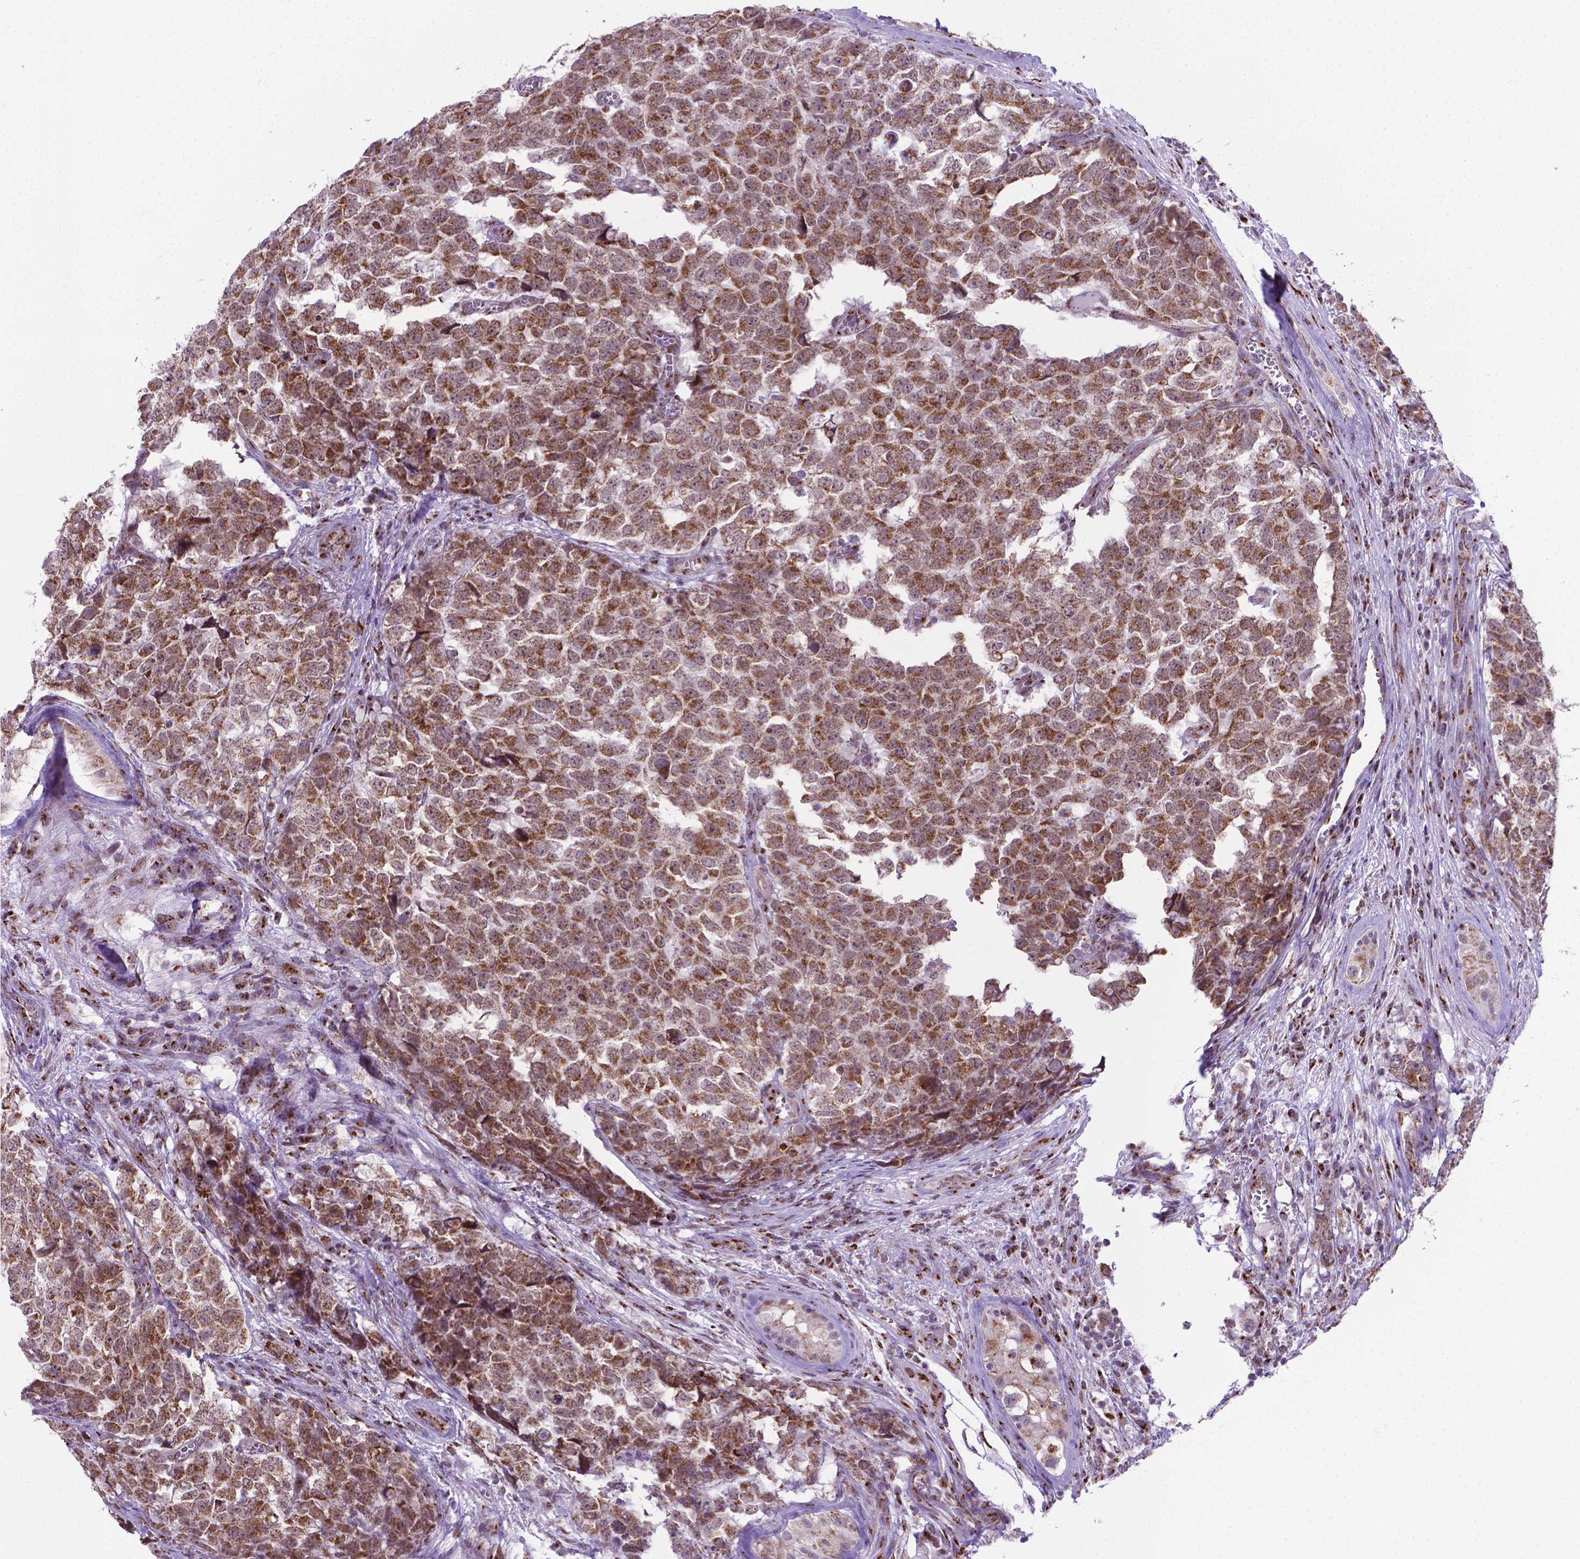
{"staining": {"intensity": "moderate", "quantity": ">75%", "location": "cytoplasmic/membranous"}, "tissue": "testis cancer", "cell_type": "Tumor cells", "image_type": "cancer", "snomed": [{"axis": "morphology", "description": "Carcinoma, Embryonal, NOS"}, {"axis": "topography", "description": "Testis"}], "caption": "Testis cancer stained with immunohistochemistry (IHC) exhibits moderate cytoplasmic/membranous expression in approximately >75% of tumor cells.", "gene": "MRPL10", "patient": {"sex": "male", "age": 23}}